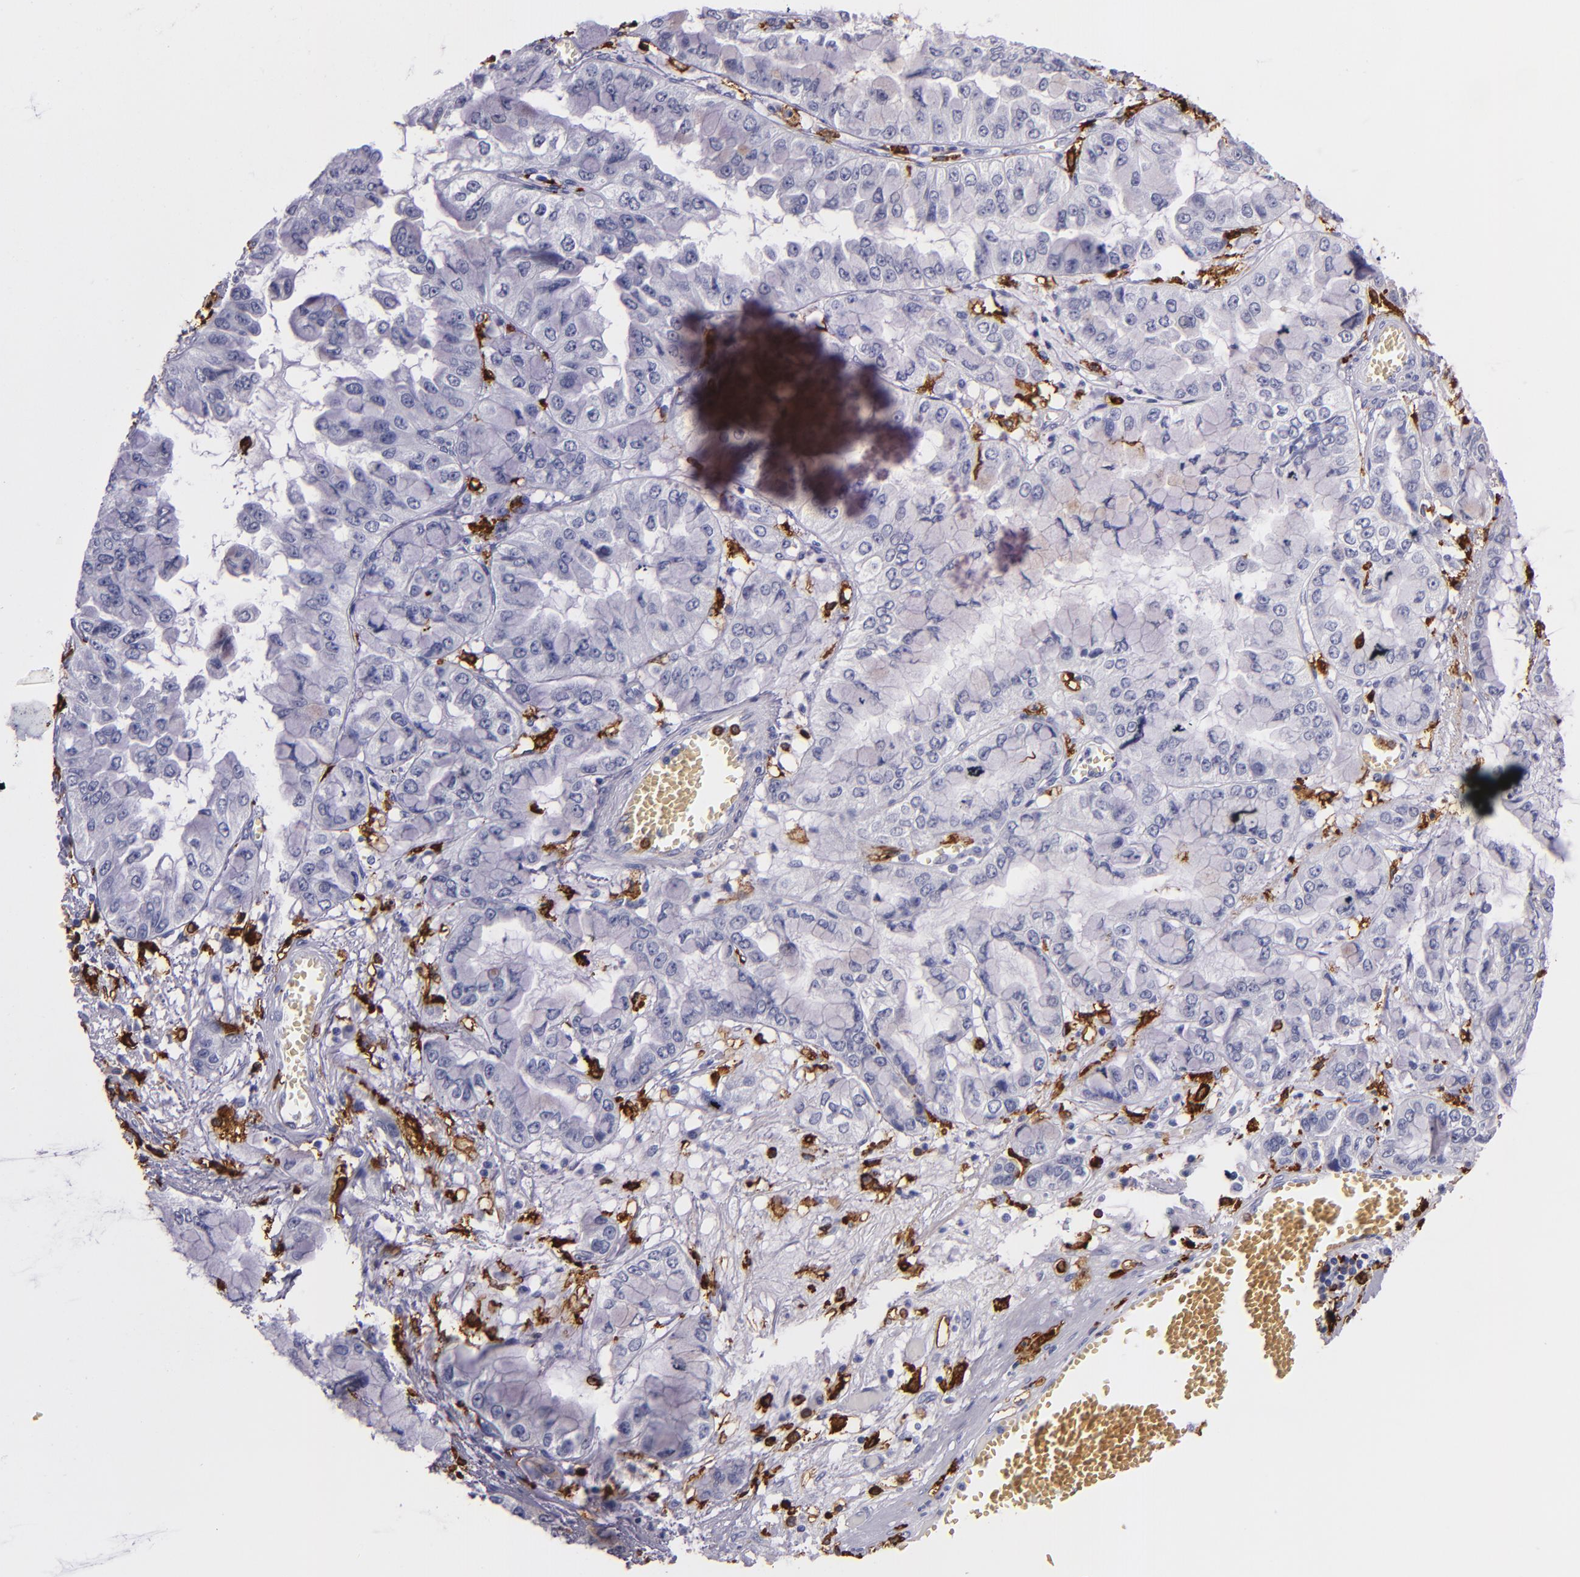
{"staining": {"intensity": "moderate", "quantity": "<25%", "location": "cytoplasmic/membranous"}, "tissue": "liver cancer", "cell_type": "Tumor cells", "image_type": "cancer", "snomed": [{"axis": "morphology", "description": "Cholangiocarcinoma"}, {"axis": "topography", "description": "Liver"}], "caption": "Immunohistochemistry (IHC) (DAB (3,3'-diaminobenzidine)) staining of liver cholangiocarcinoma shows moderate cytoplasmic/membranous protein positivity in approximately <25% of tumor cells.", "gene": "HLA-DRA", "patient": {"sex": "female", "age": 79}}